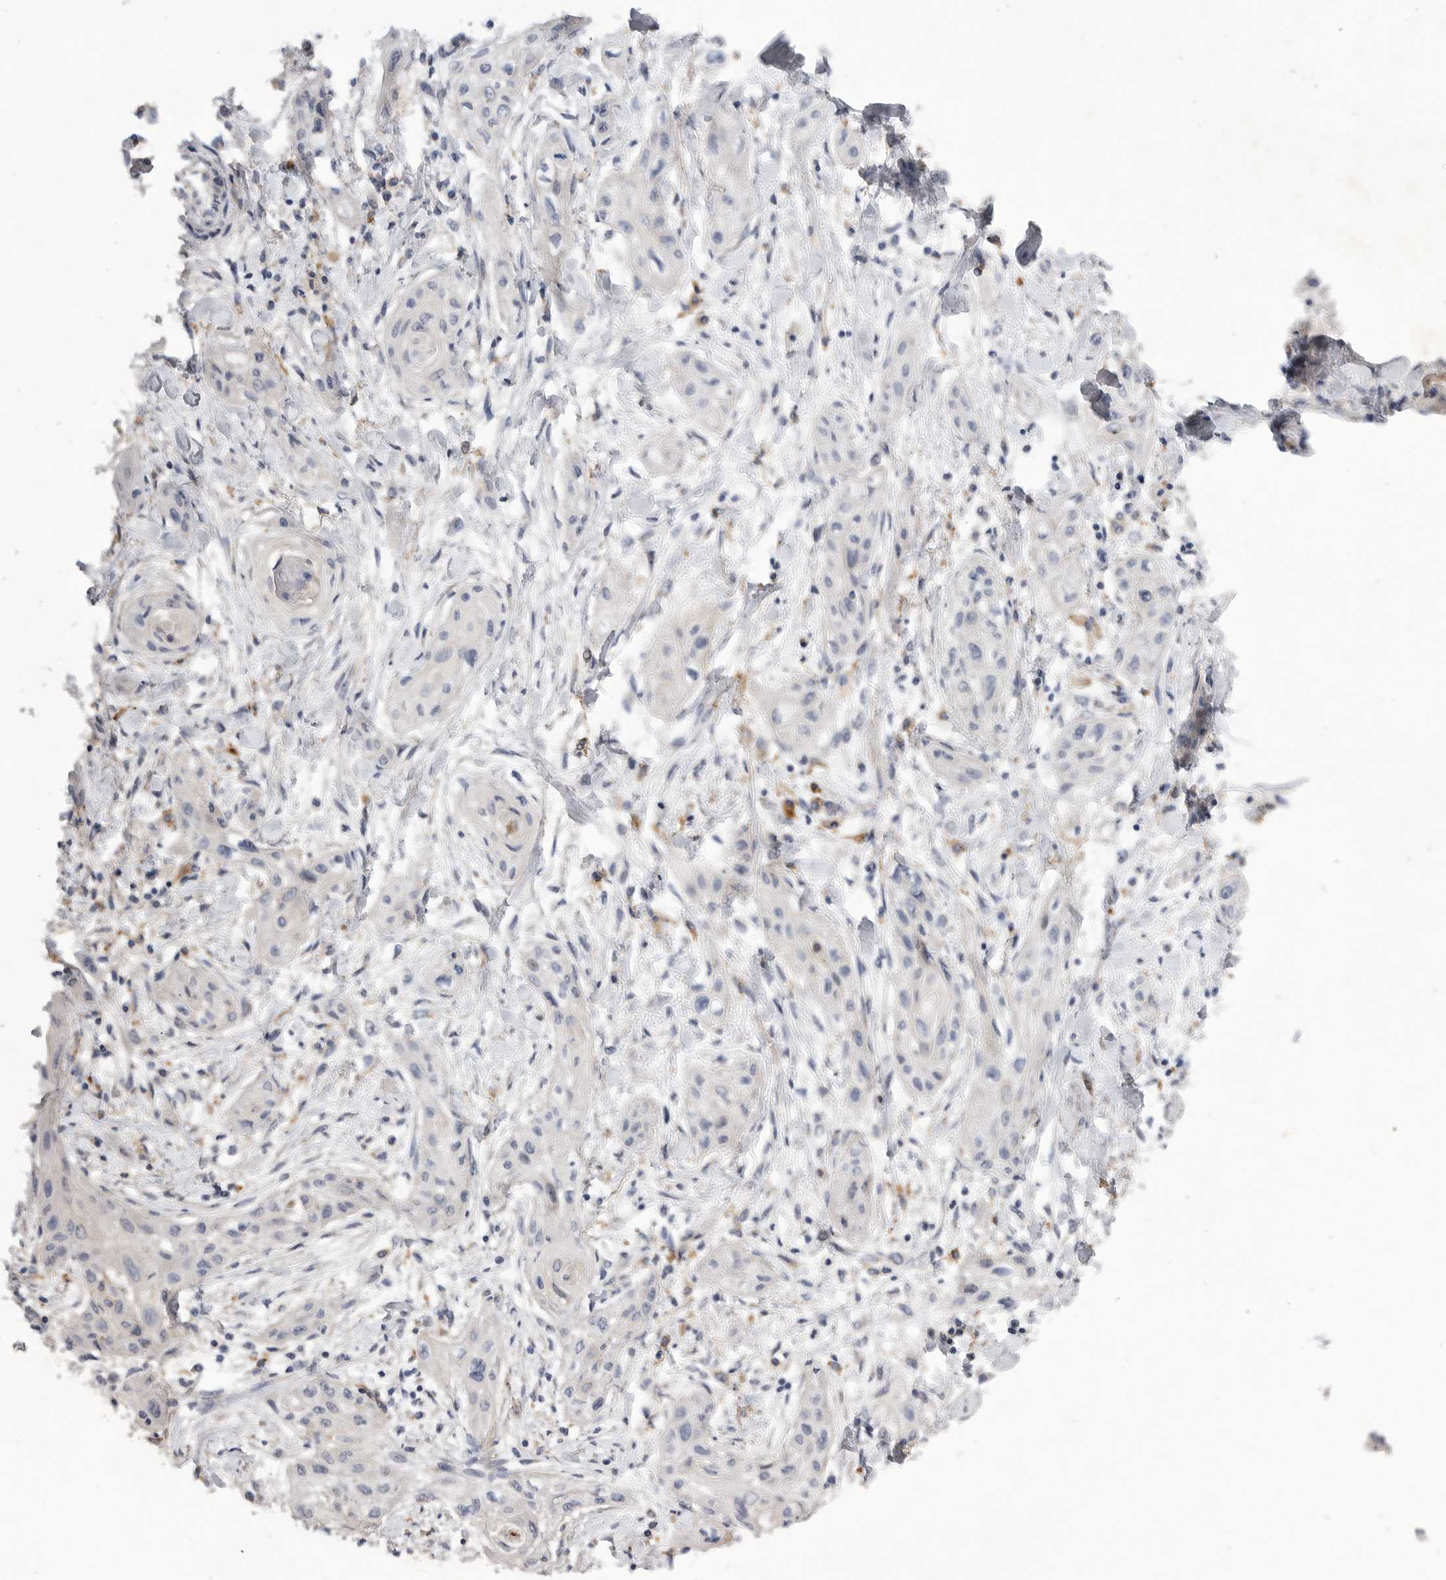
{"staining": {"intensity": "negative", "quantity": "none", "location": "none"}, "tissue": "lung cancer", "cell_type": "Tumor cells", "image_type": "cancer", "snomed": [{"axis": "morphology", "description": "Squamous cell carcinoma, NOS"}, {"axis": "topography", "description": "Lung"}], "caption": "Image shows no protein staining in tumor cells of lung squamous cell carcinoma tissue.", "gene": "EDEM3", "patient": {"sex": "female", "age": 47}}